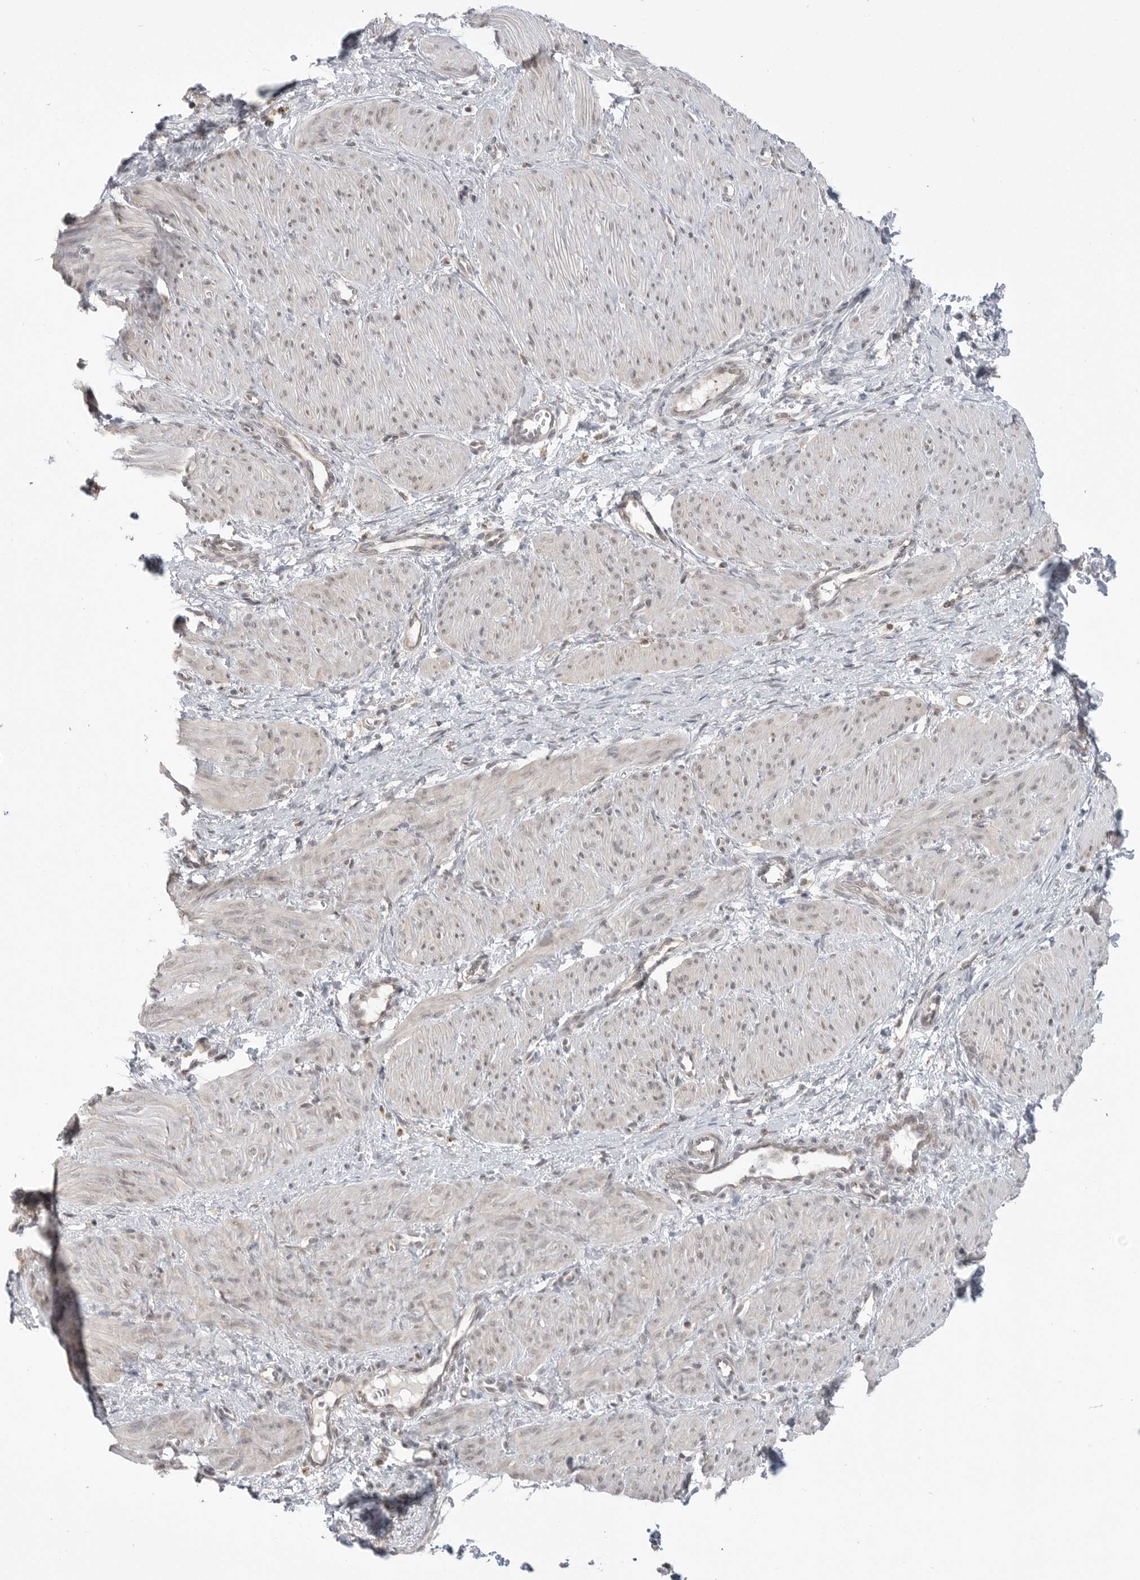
{"staining": {"intensity": "weak", "quantity": "<25%", "location": "cytoplasmic/membranous"}, "tissue": "smooth muscle", "cell_type": "Smooth muscle cells", "image_type": "normal", "snomed": [{"axis": "morphology", "description": "Normal tissue, NOS"}, {"axis": "topography", "description": "Endometrium"}], "caption": "DAB (3,3'-diaminobenzidine) immunohistochemical staining of unremarkable human smooth muscle reveals no significant staining in smooth muscle cells.", "gene": "KALRN", "patient": {"sex": "female", "age": 33}}